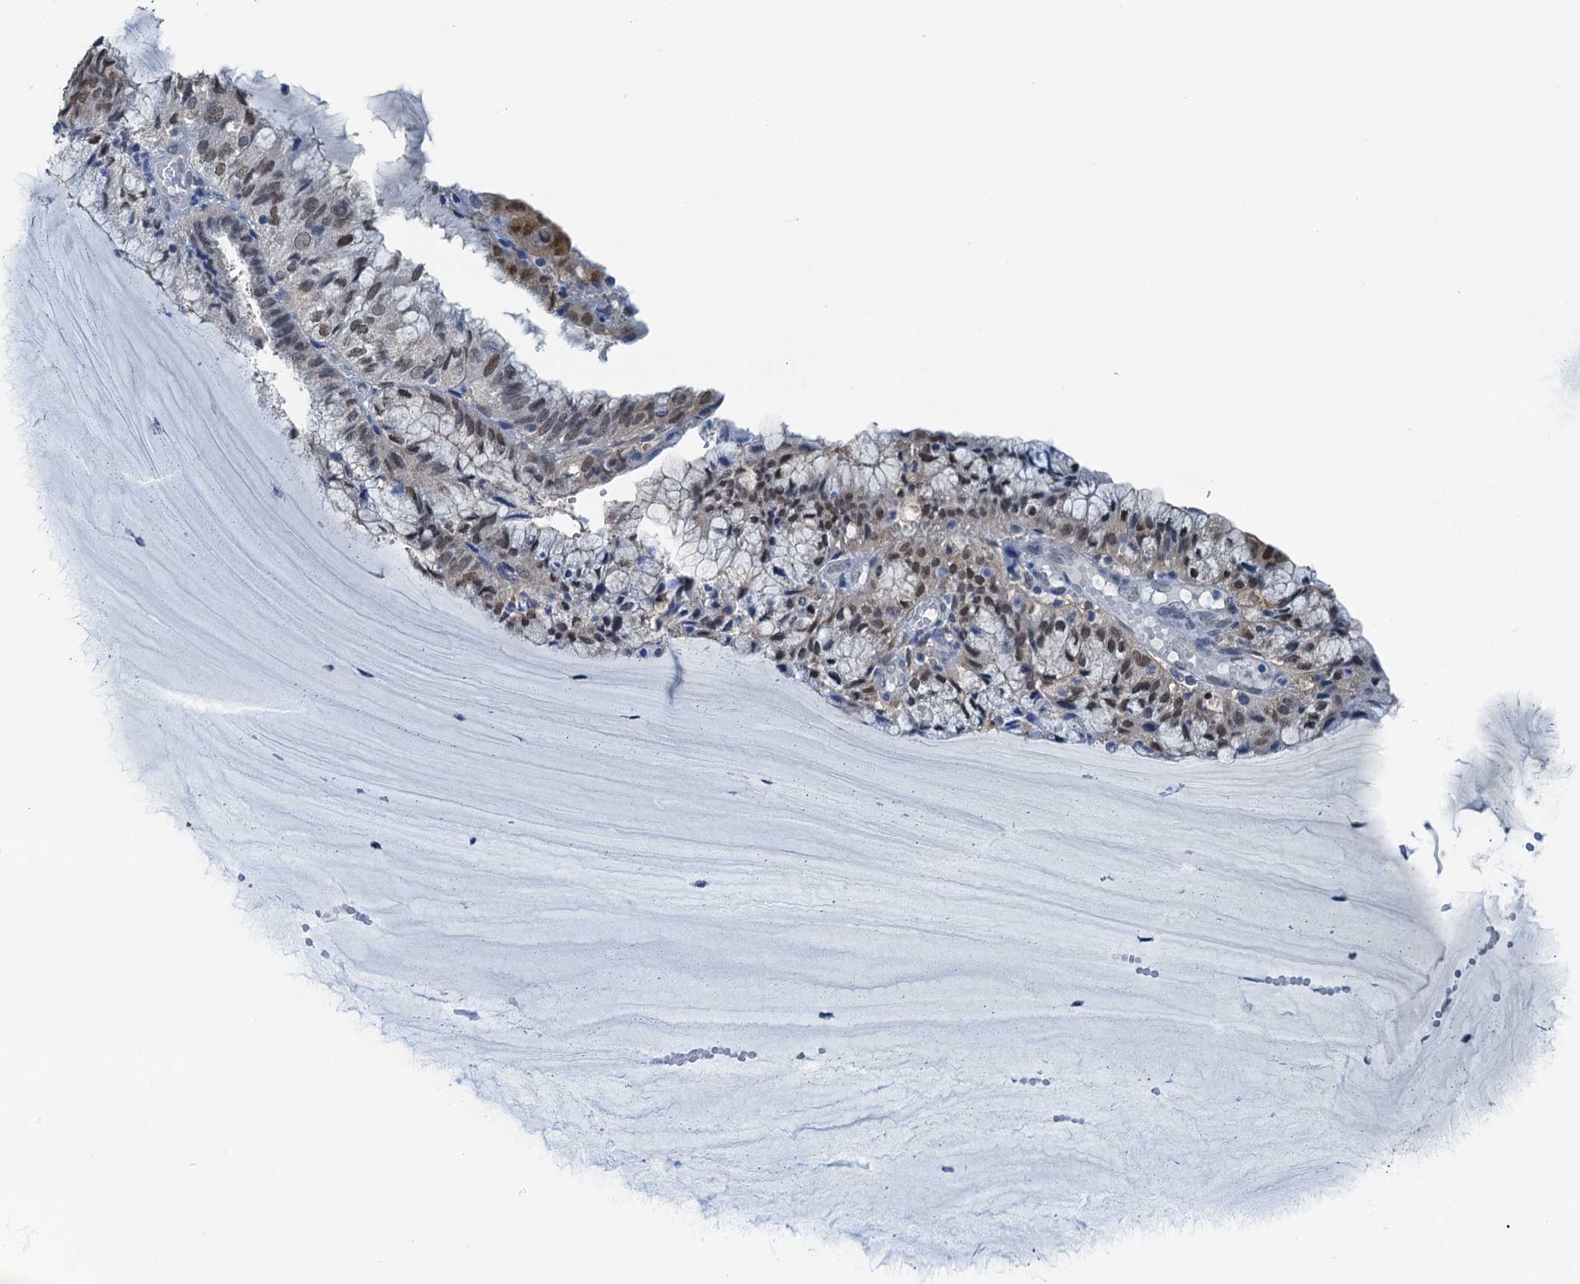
{"staining": {"intensity": "weak", "quantity": "25%-75%", "location": "nuclear"}, "tissue": "endometrial cancer", "cell_type": "Tumor cells", "image_type": "cancer", "snomed": [{"axis": "morphology", "description": "Adenocarcinoma, NOS"}, {"axis": "topography", "description": "Endometrium"}], "caption": "Weak nuclear expression is identified in about 25%-75% of tumor cells in endometrial cancer (adenocarcinoma).", "gene": "AHCY", "patient": {"sex": "female", "age": 81}}